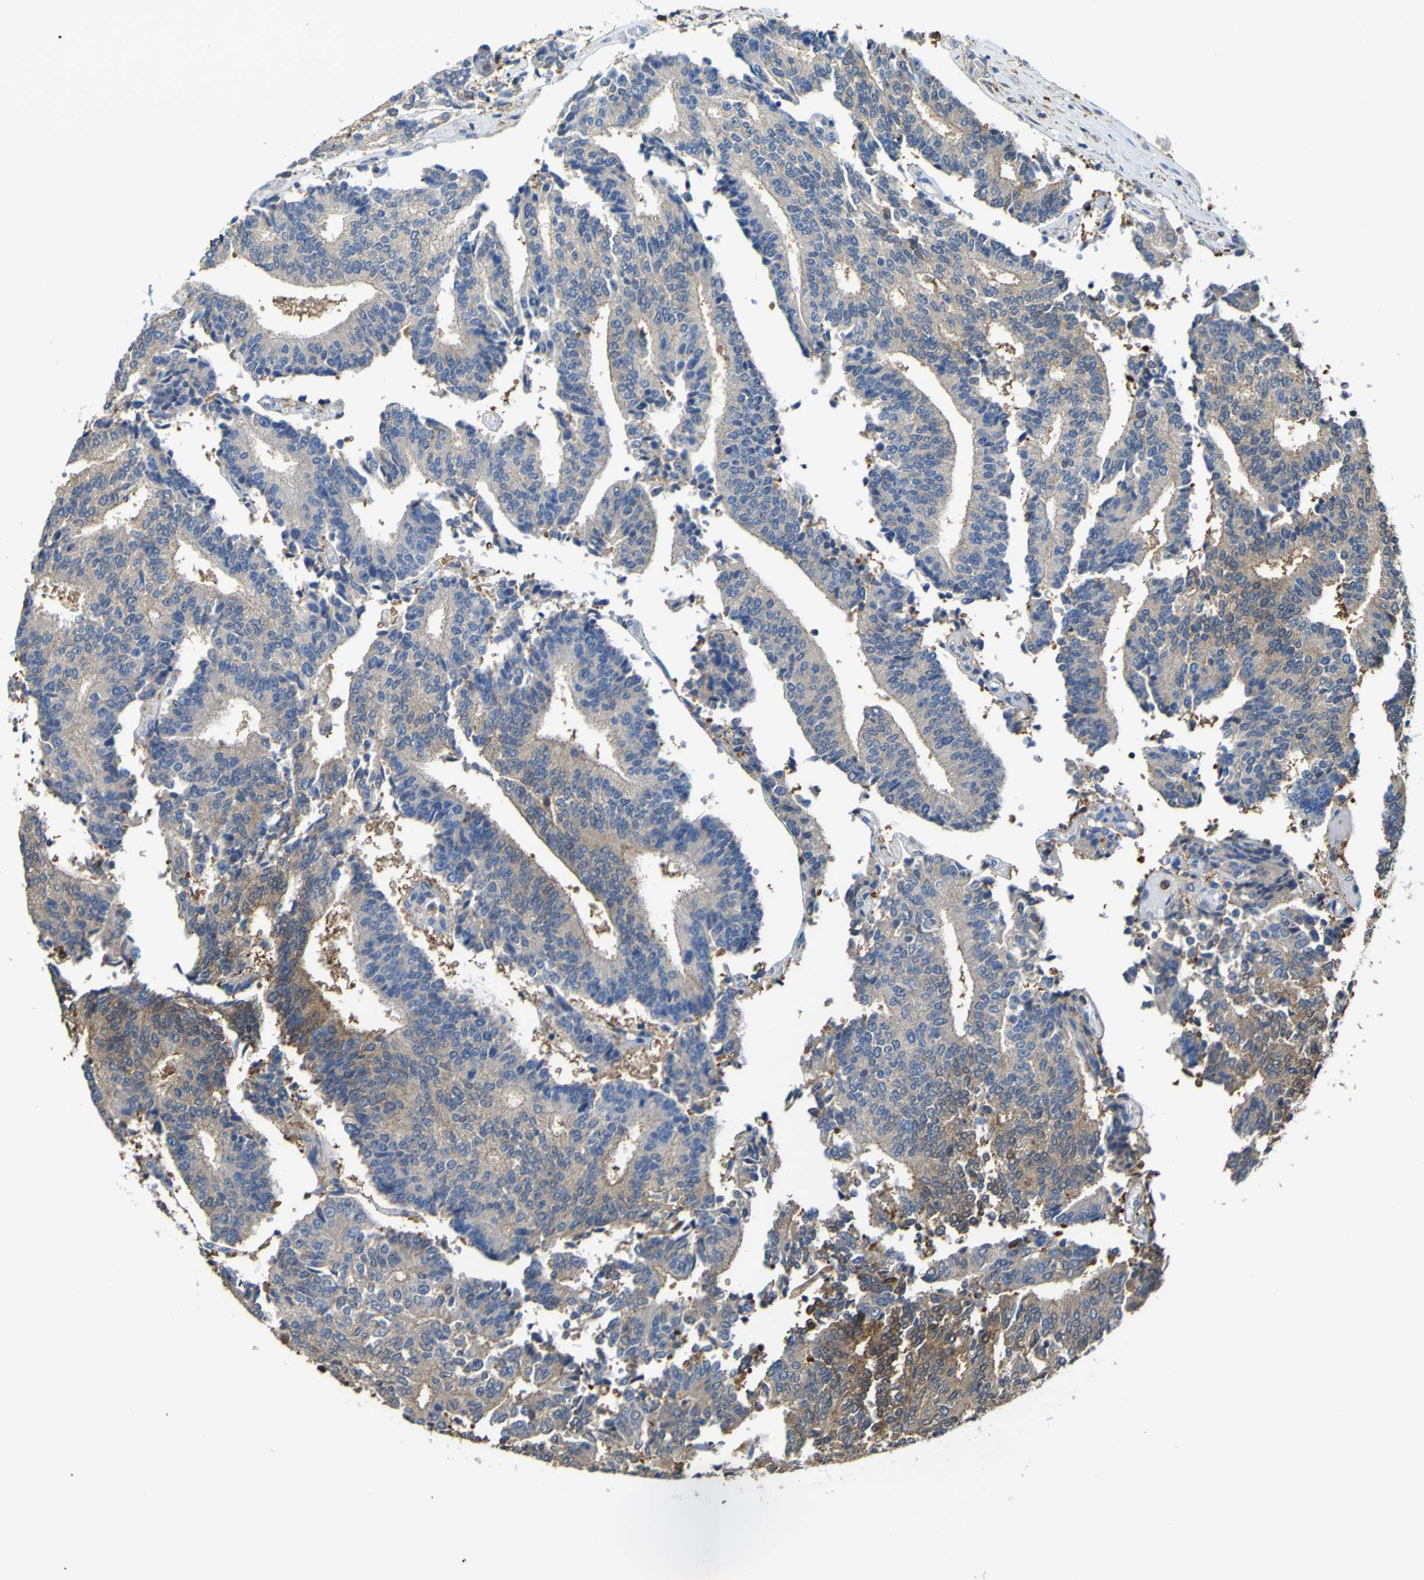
{"staining": {"intensity": "moderate", "quantity": "25%-75%", "location": "cytoplasmic/membranous"}, "tissue": "prostate cancer", "cell_type": "Tumor cells", "image_type": "cancer", "snomed": [{"axis": "morphology", "description": "Normal tissue, NOS"}, {"axis": "morphology", "description": "Adenocarcinoma, High grade"}, {"axis": "topography", "description": "Prostate"}, {"axis": "topography", "description": "Seminal veicle"}], "caption": "This photomicrograph reveals immunohistochemistry staining of adenocarcinoma (high-grade) (prostate), with medium moderate cytoplasmic/membranous expression in approximately 25%-75% of tumor cells.", "gene": "ABHD3", "patient": {"sex": "male", "age": 55}}